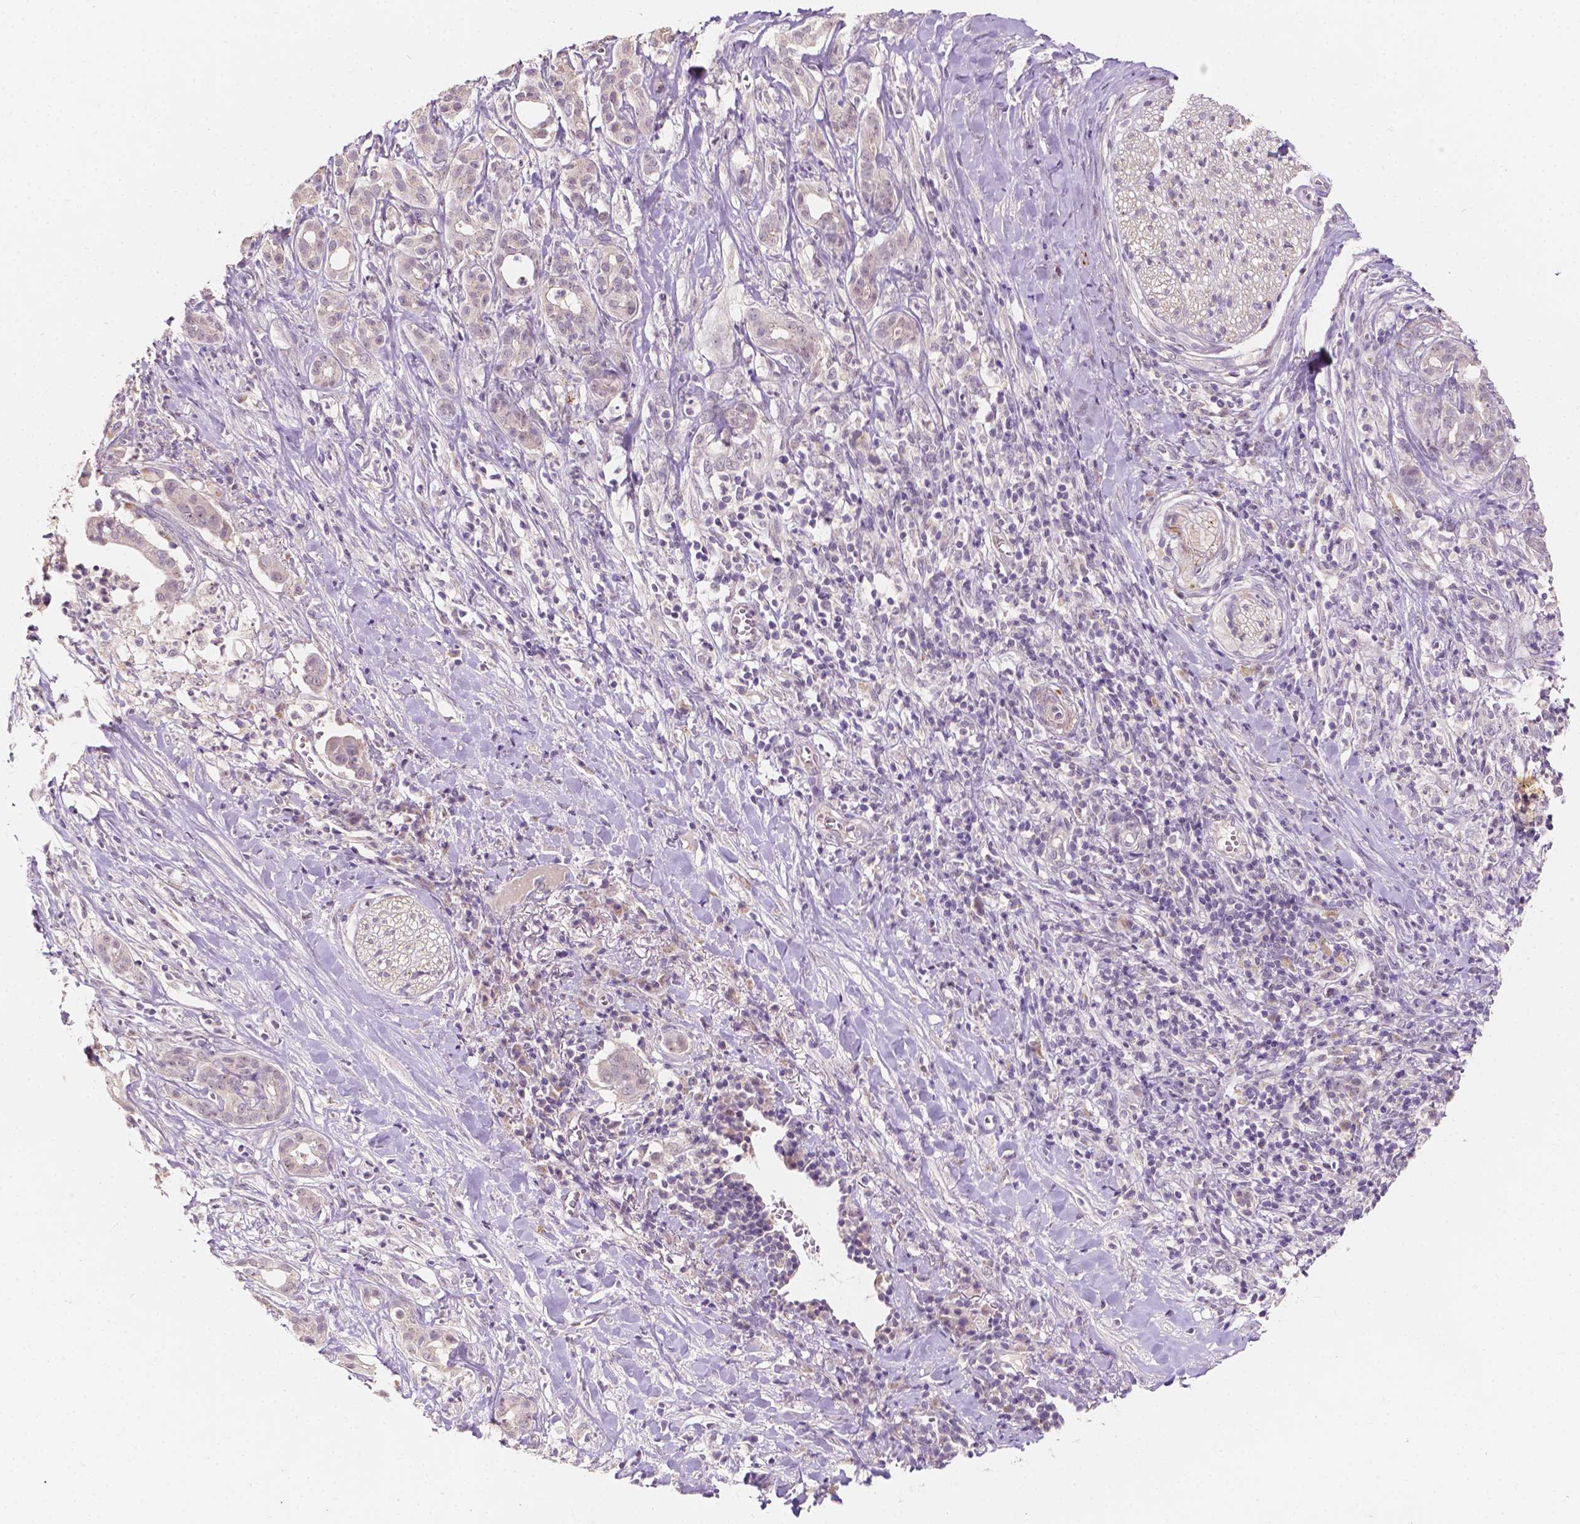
{"staining": {"intensity": "negative", "quantity": "none", "location": "none"}, "tissue": "pancreatic cancer", "cell_type": "Tumor cells", "image_type": "cancer", "snomed": [{"axis": "morphology", "description": "Adenocarcinoma, NOS"}, {"axis": "topography", "description": "Pancreas"}], "caption": "This is a micrograph of immunohistochemistry (IHC) staining of pancreatic adenocarcinoma, which shows no staining in tumor cells.", "gene": "SIRT2", "patient": {"sex": "male", "age": 61}}